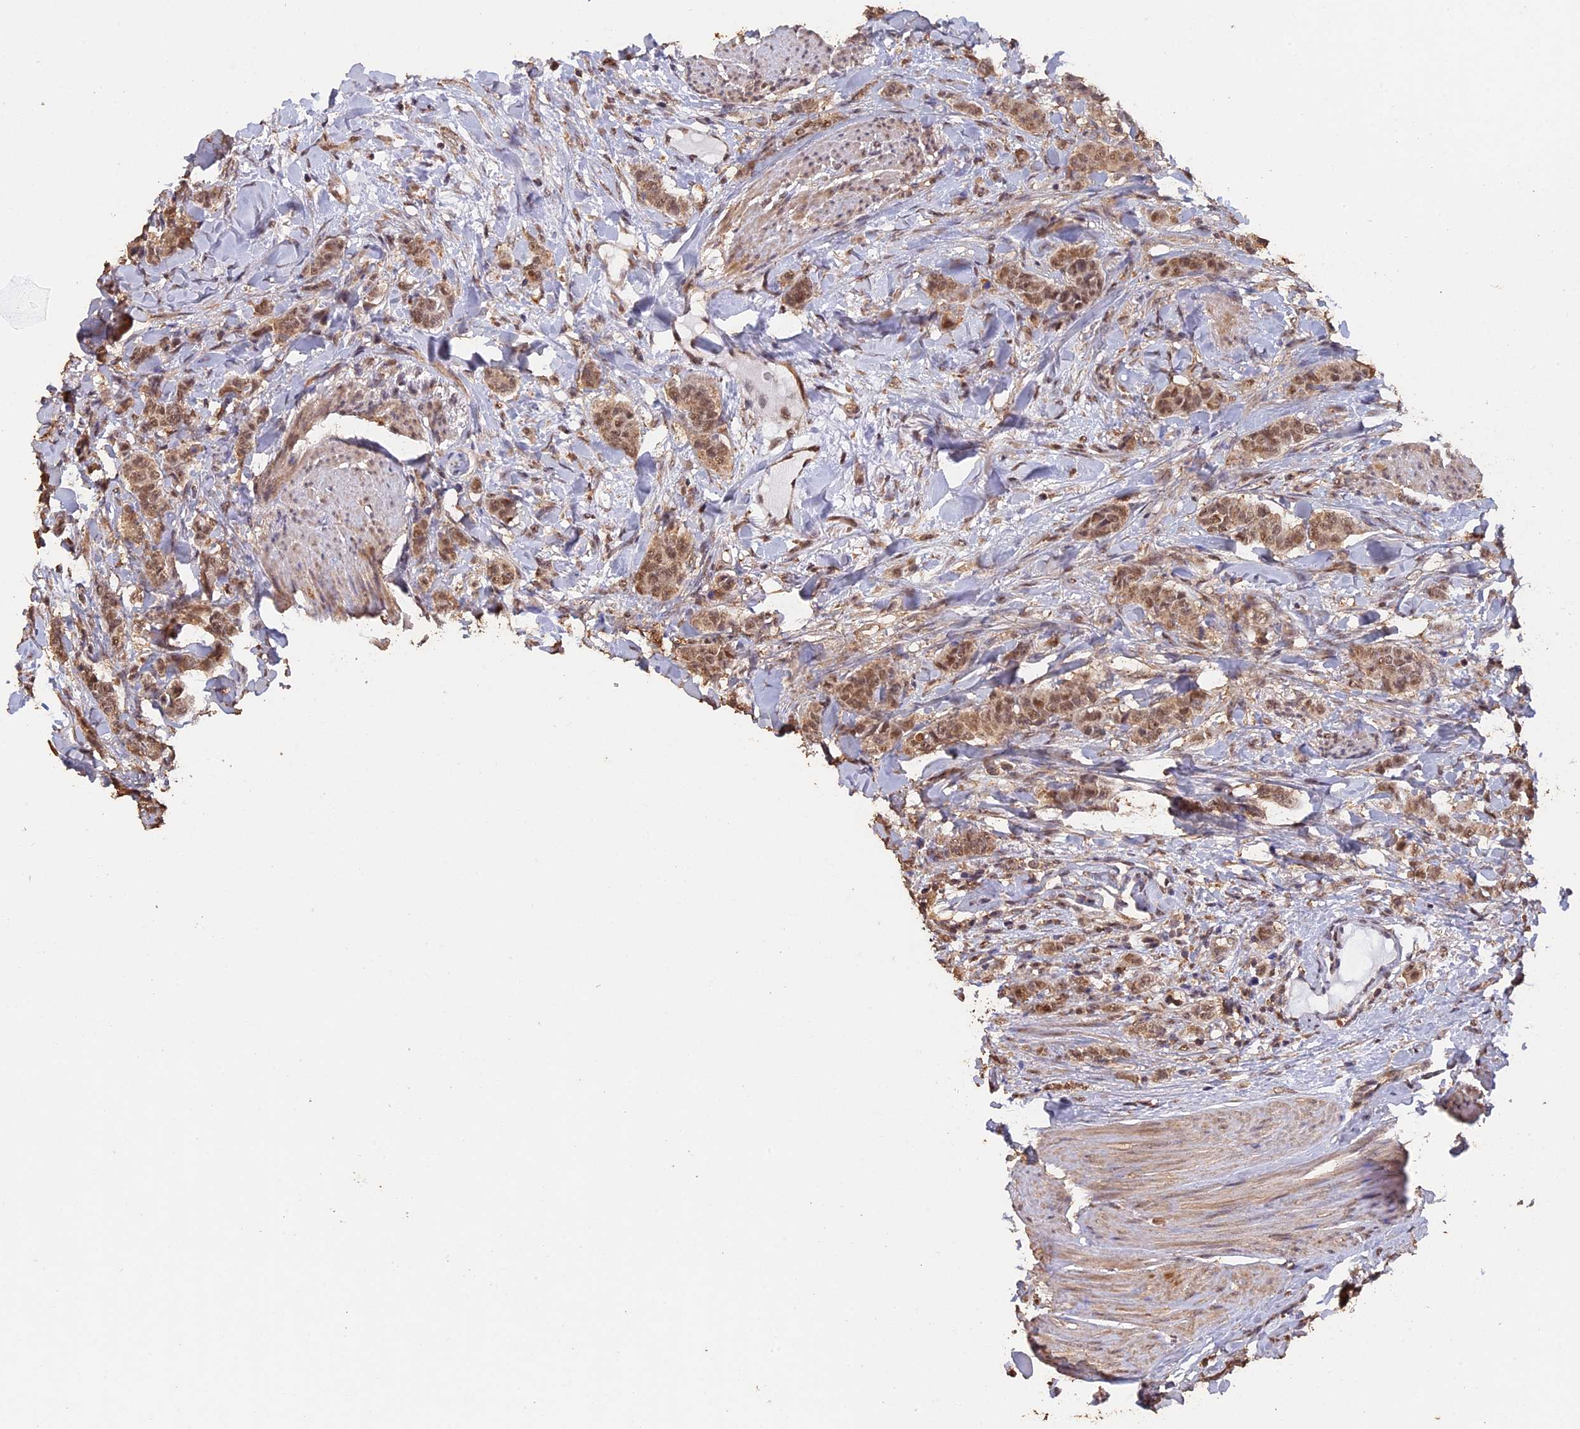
{"staining": {"intensity": "moderate", "quantity": ">75%", "location": "cytoplasmic/membranous,nuclear"}, "tissue": "breast cancer", "cell_type": "Tumor cells", "image_type": "cancer", "snomed": [{"axis": "morphology", "description": "Duct carcinoma"}, {"axis": "topography", "description": "Breast"}], "caption": "A brown stain shows moderate cytoplasmic/membranous and nuclear positivity of a protein in breast invasive ductal carcinoma tumor cells.", "gene": "PSMC6", "patient": {"sex": "female", "age": 40}}